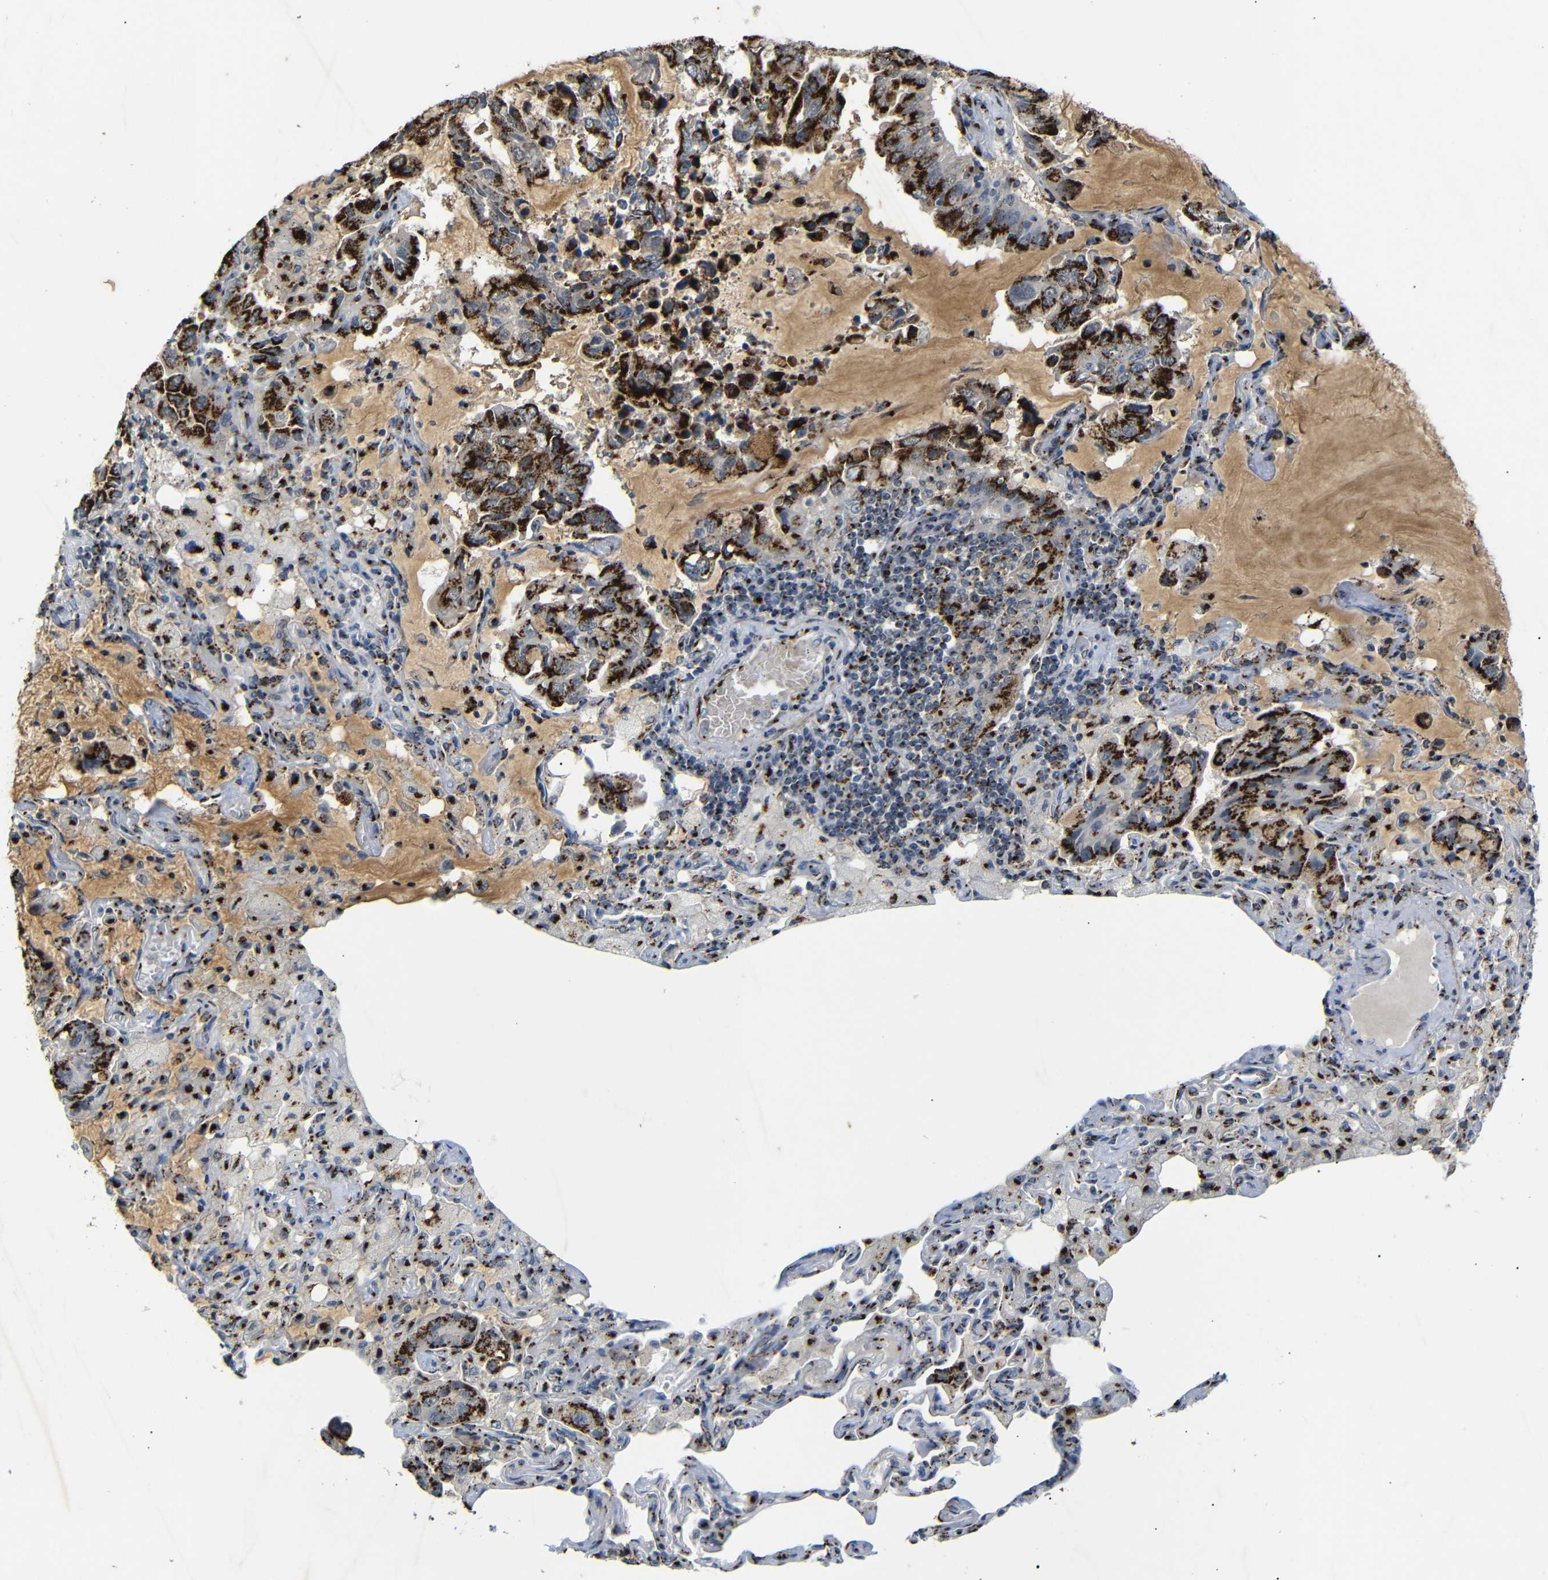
{"staining": {"intensity": "strong", "quantity": ">75%", "location": "cytoplasmic/membranous"}, "tissue": "lung cancer", "cell_type": "Tumor cells", "image_type": "cancer", "snomed": [{"axis": "morphology", "description": "Adenocarcinoma, NOS"}, {"axis": "topography", "description": "Lung"}], "caption": "Strong cytoplasmic/membranous positivity is seen in about >75% of tumor cells in adenocarcinoma (lung). (IHC, brightfield microscopy, high magnification).", "gene": "TGOLN2", "patient": {"sex": "male", "age": 64}}